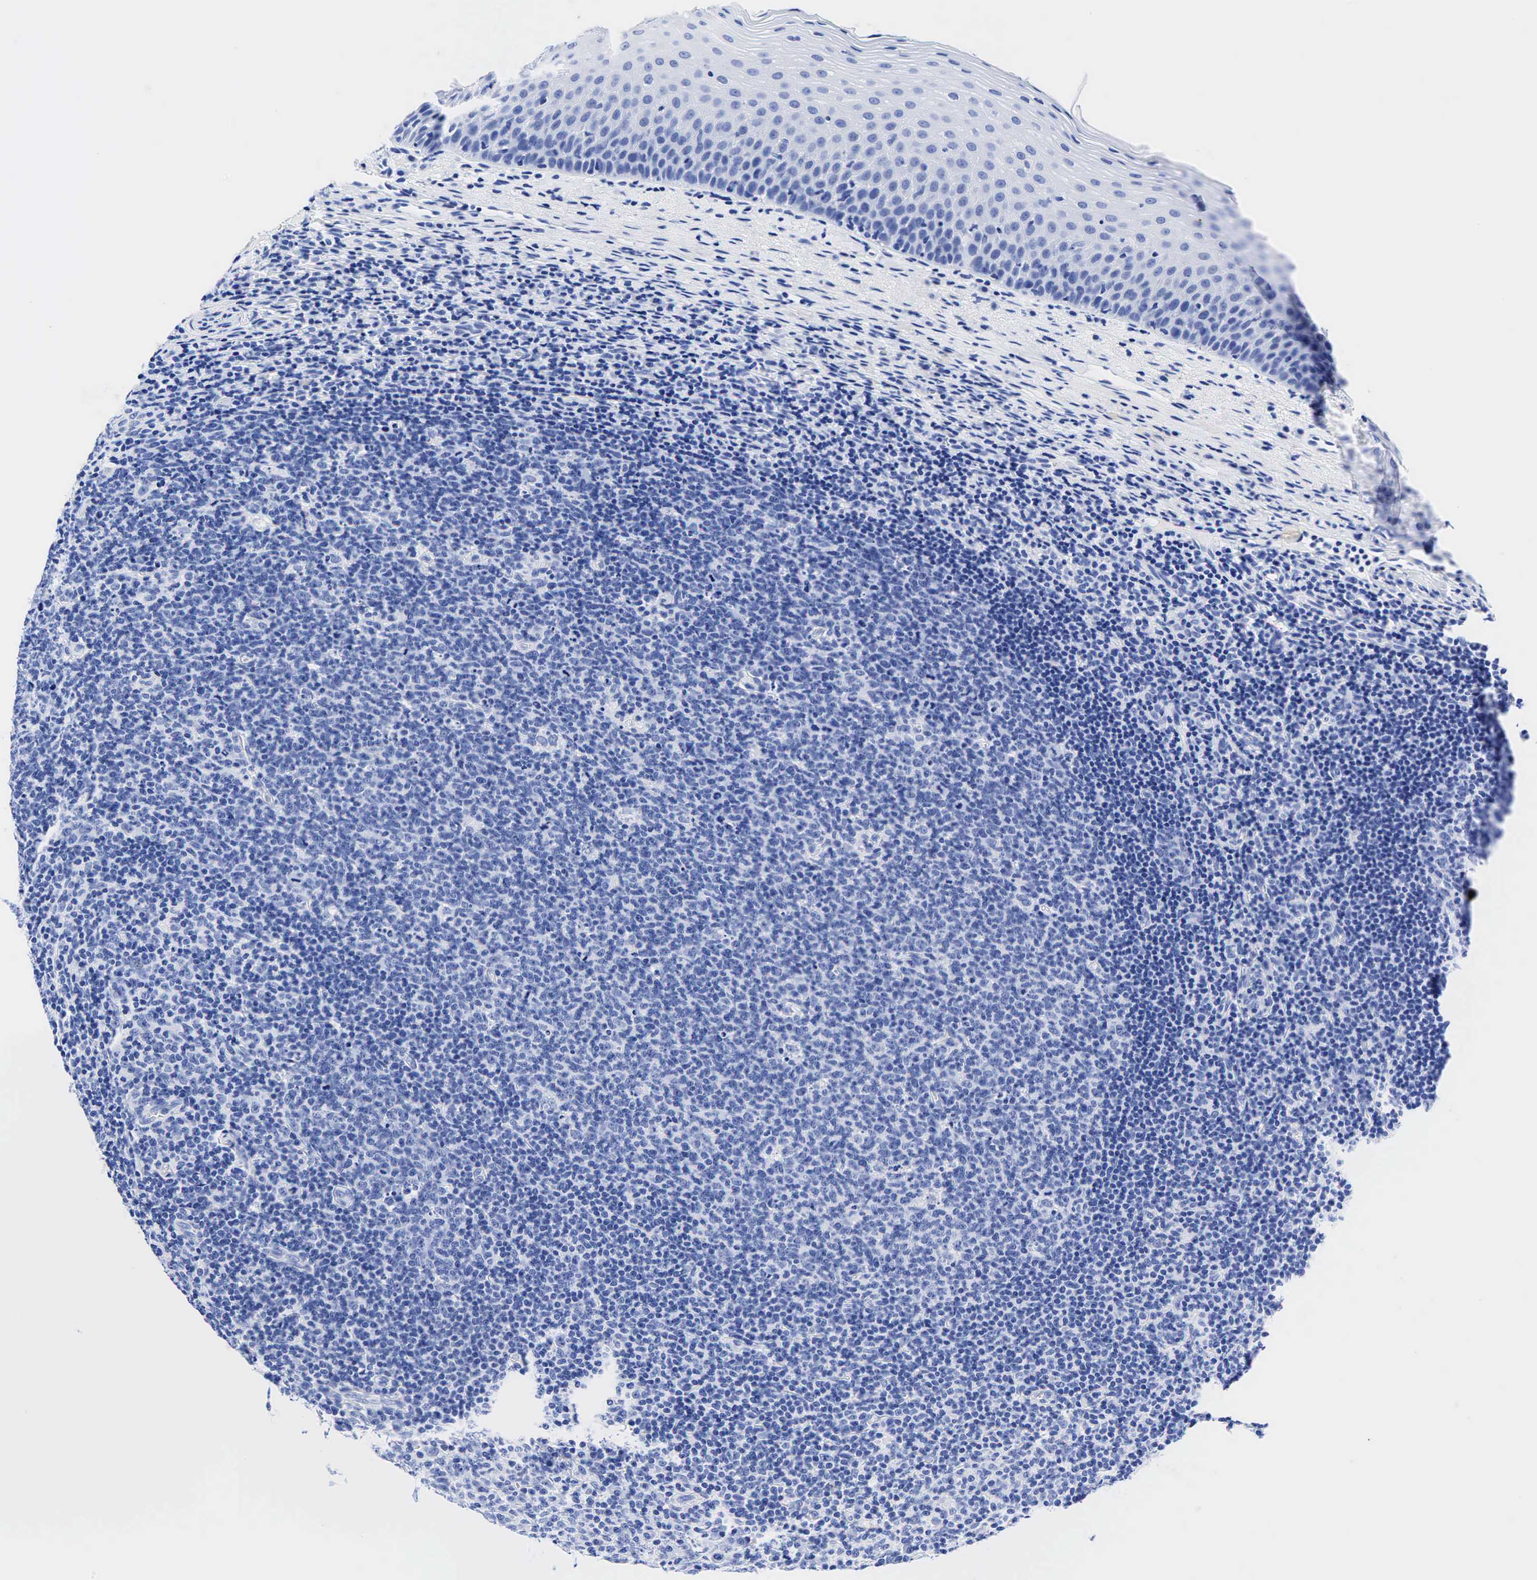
{"staining": {"intensity": "negative", "quantity": "none", "location": "none"}, "tissue": "tonsil", "cell_type": "Germinal center cells", "image_type": "normal", "snomed": [{"axis": "morphology", "description": "Normal tissue, NOS"}, {"axis": "topography", "description": "Tonsil"}], "caption": "Image shows no significant protein staining in germinal center cells of normal tonsil. (Stains: DAB (3,3'-diaminobenzidine) immunohistochemistry with hematoxylin counter stain, Microscopy: brightfield microscopy at high magnification).", "gene": "CHGA", "patient": {"sex": "male", "age": 6}}